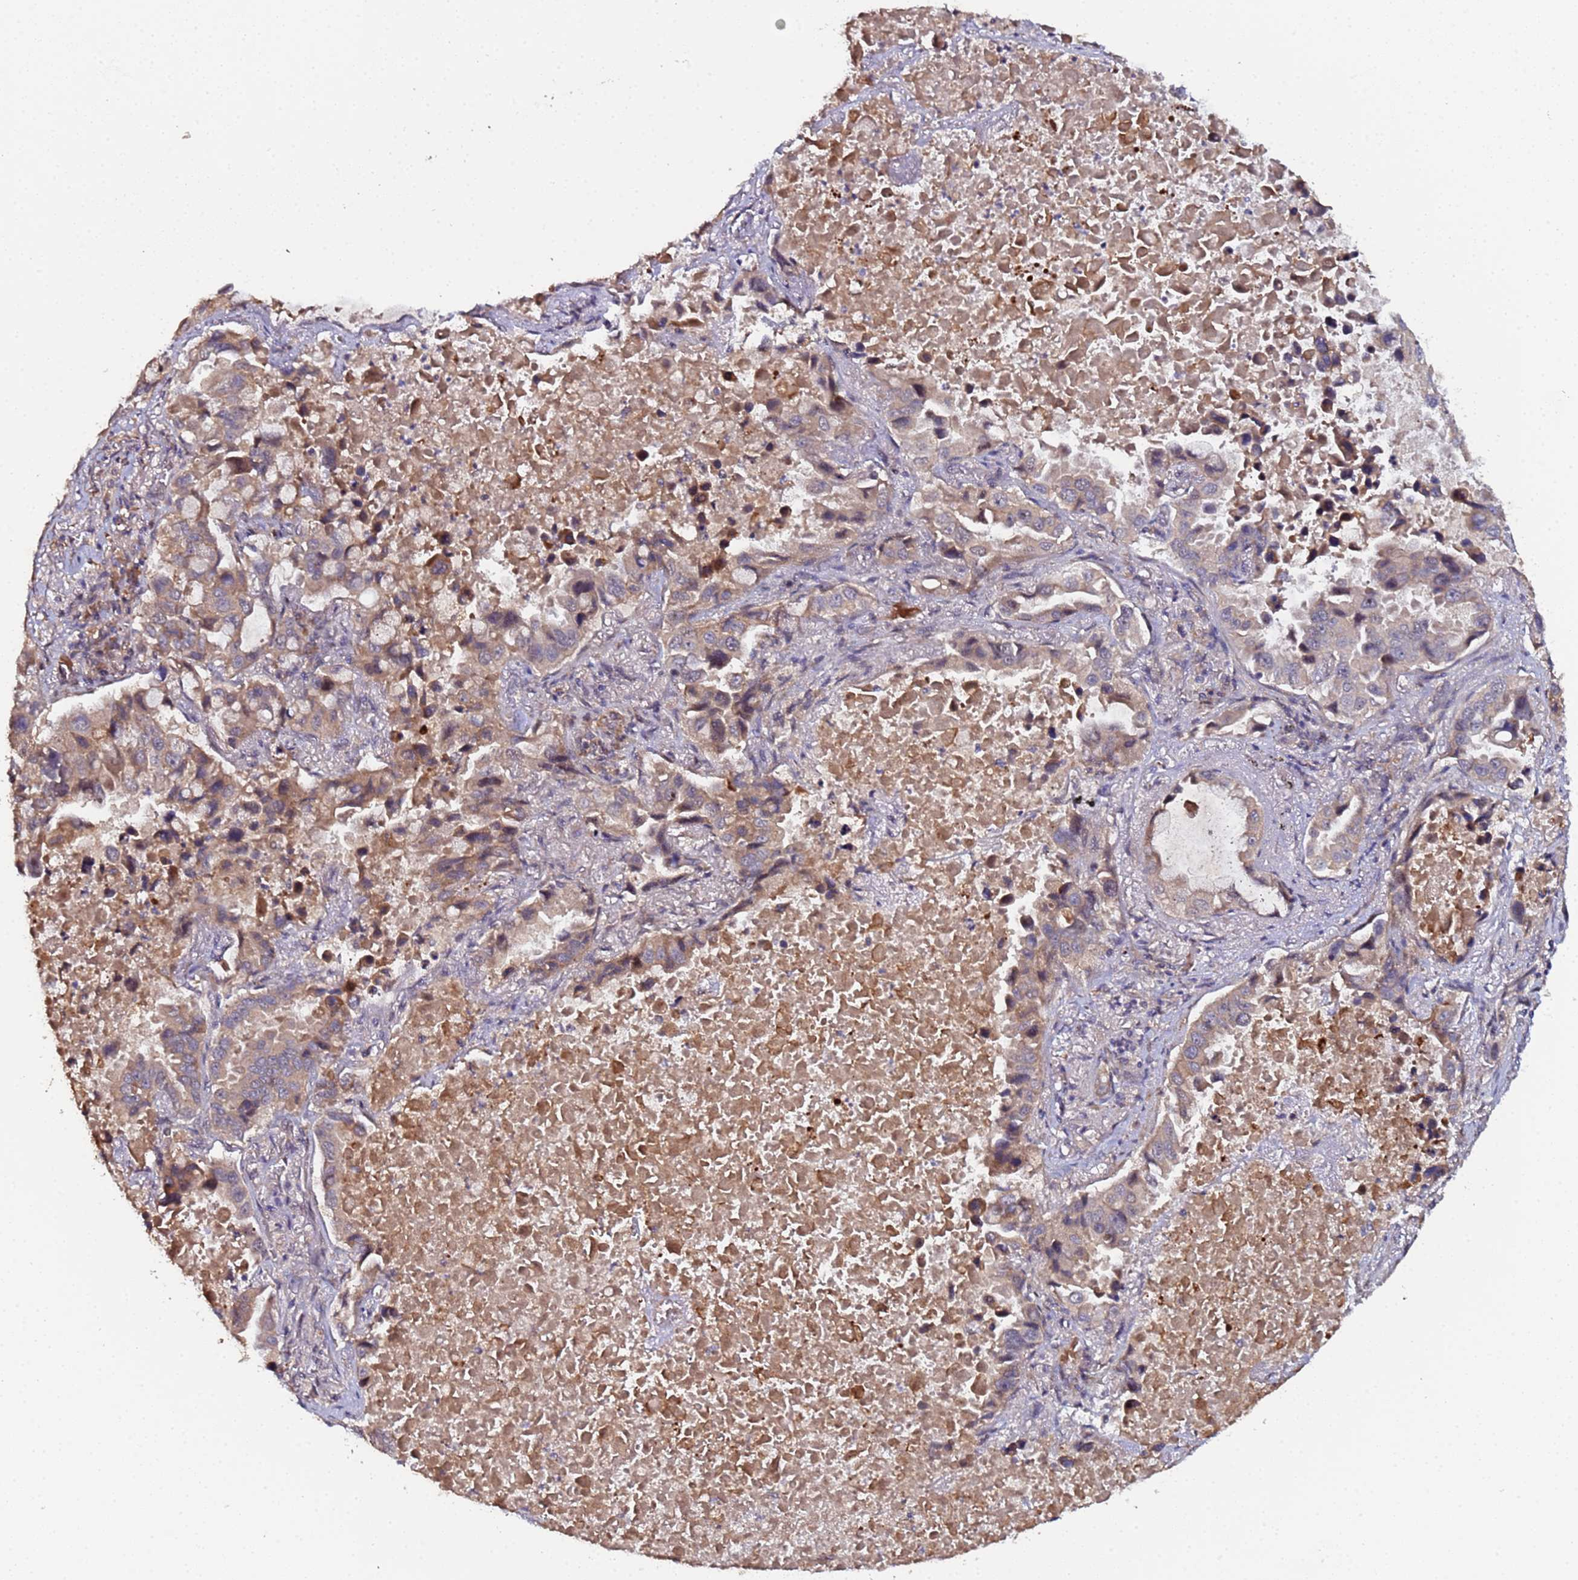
{"staining": {"intensity": "moderate", "quantity": "25%-75%", "location": "cytoplasmic/membranous"}, "tissue": "lung cancer", "cell_type": "Tumor cells", "image_type": "cancer", "snomed": [{"axis": "morphology", "description": "Adenocarcinoma, NOS"}, {"axis": "topography", "description": "Lung"}], "caption": "An immunohistochemistry (IHC) image of neoplastic tissue is shown. Protein staining in brown highlights moderate cytoplasmic/membranous positivity in adenocarcinoma (lung) within tumor cells.", "gene": "OSER1", "patient": {"sex": "male", "age": 64}}